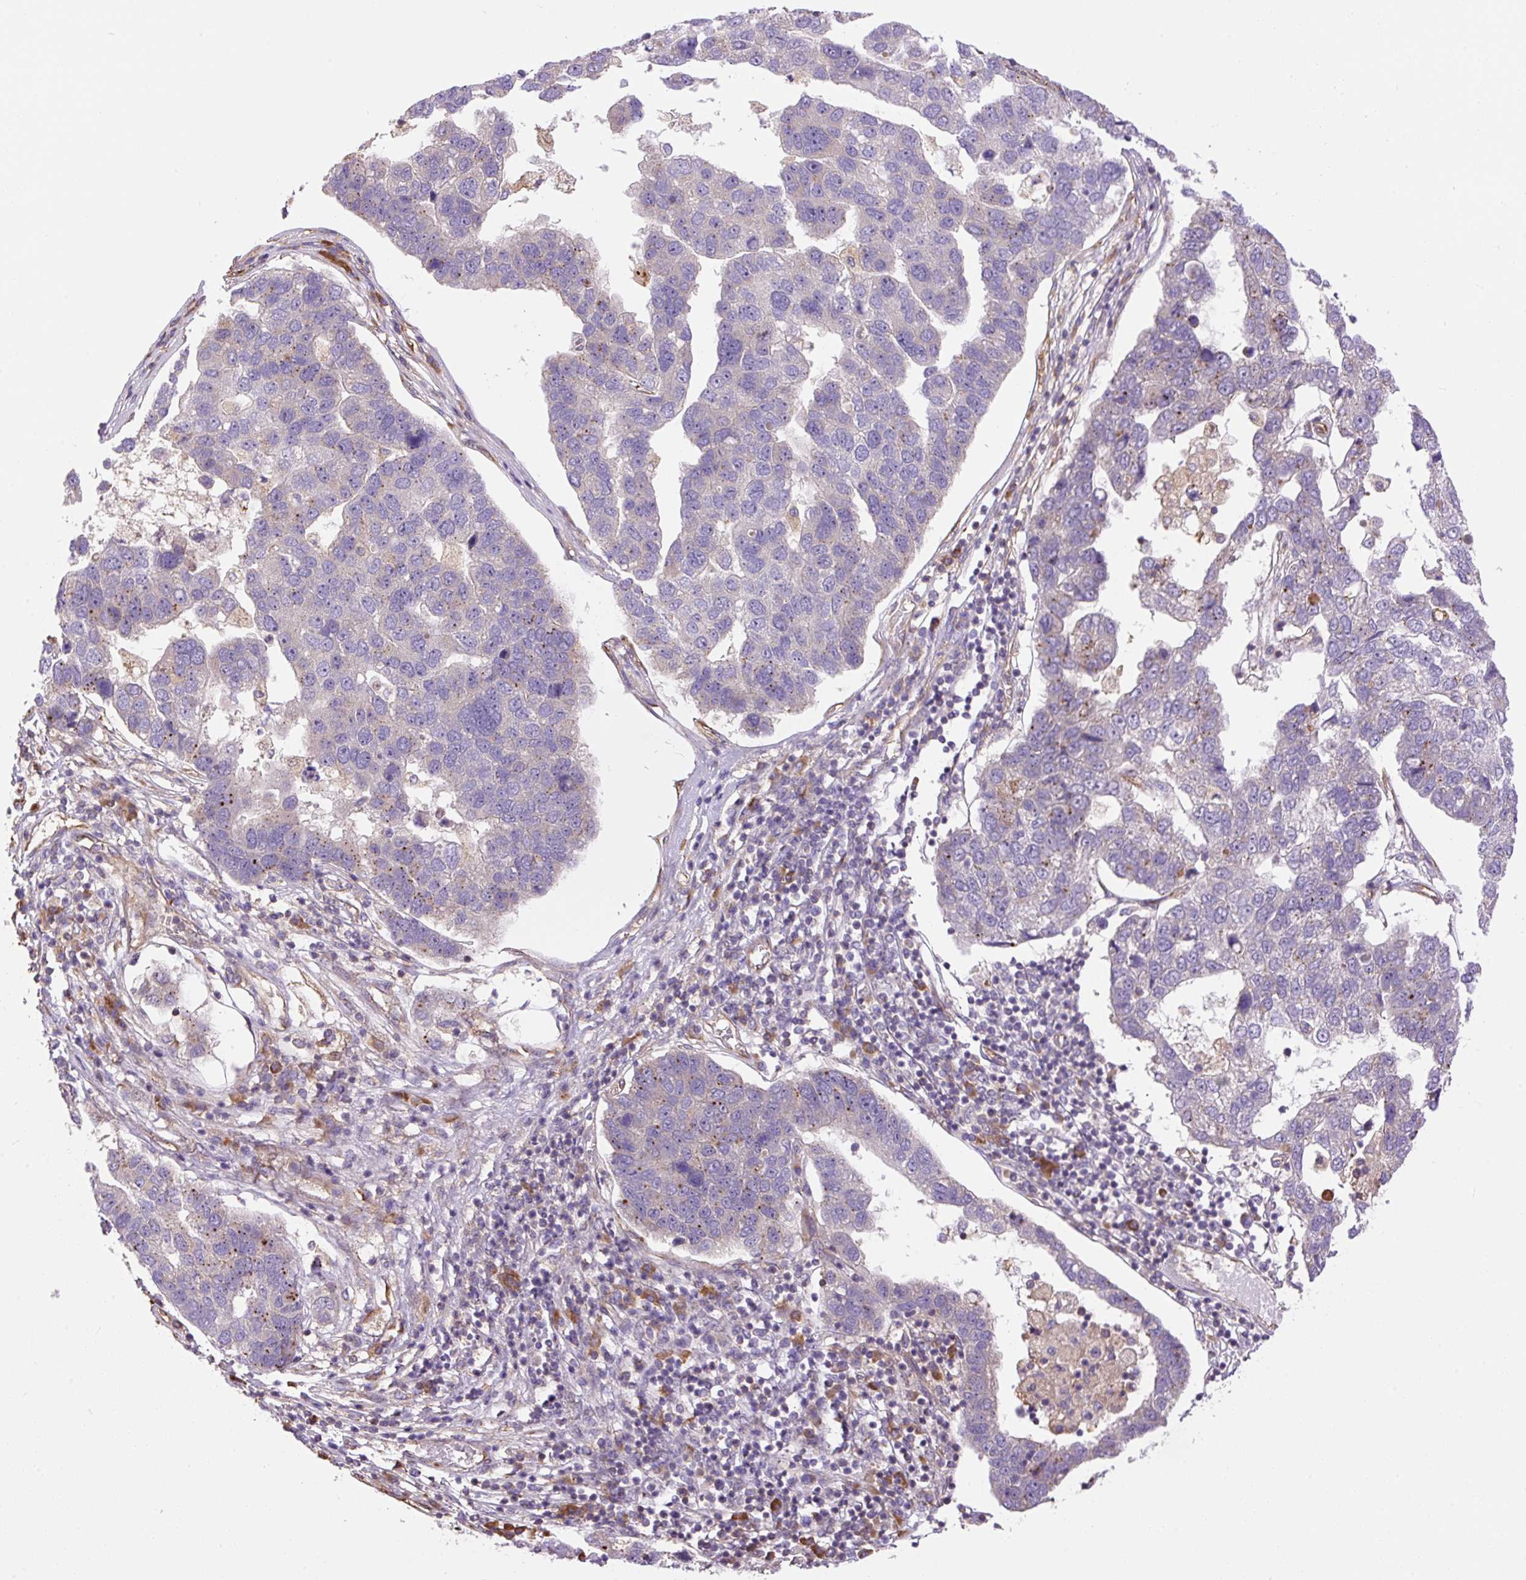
{"staining": {"intensity": "moderate", "quantity": "<25%", "location": "cytoplasmic/membranous"}, "tissue": "pancreatic cancer", "cell_type": "Tumor cells", "image_type": "cancer", "snomed": [{"axis": "morphology", "description": "Adenocarcinoma, NOS"}, {"axis": "topography", "description": "Pancreas"}], "caption": "Protein staining of pancreatic cancer (adenocarcinoma) tissue reveals moderate cytoplasmic/membranous staining in approximately <25% of tumor cells.", "gene": "PPME1", "patient": {"sex": "female", "age": 61}}